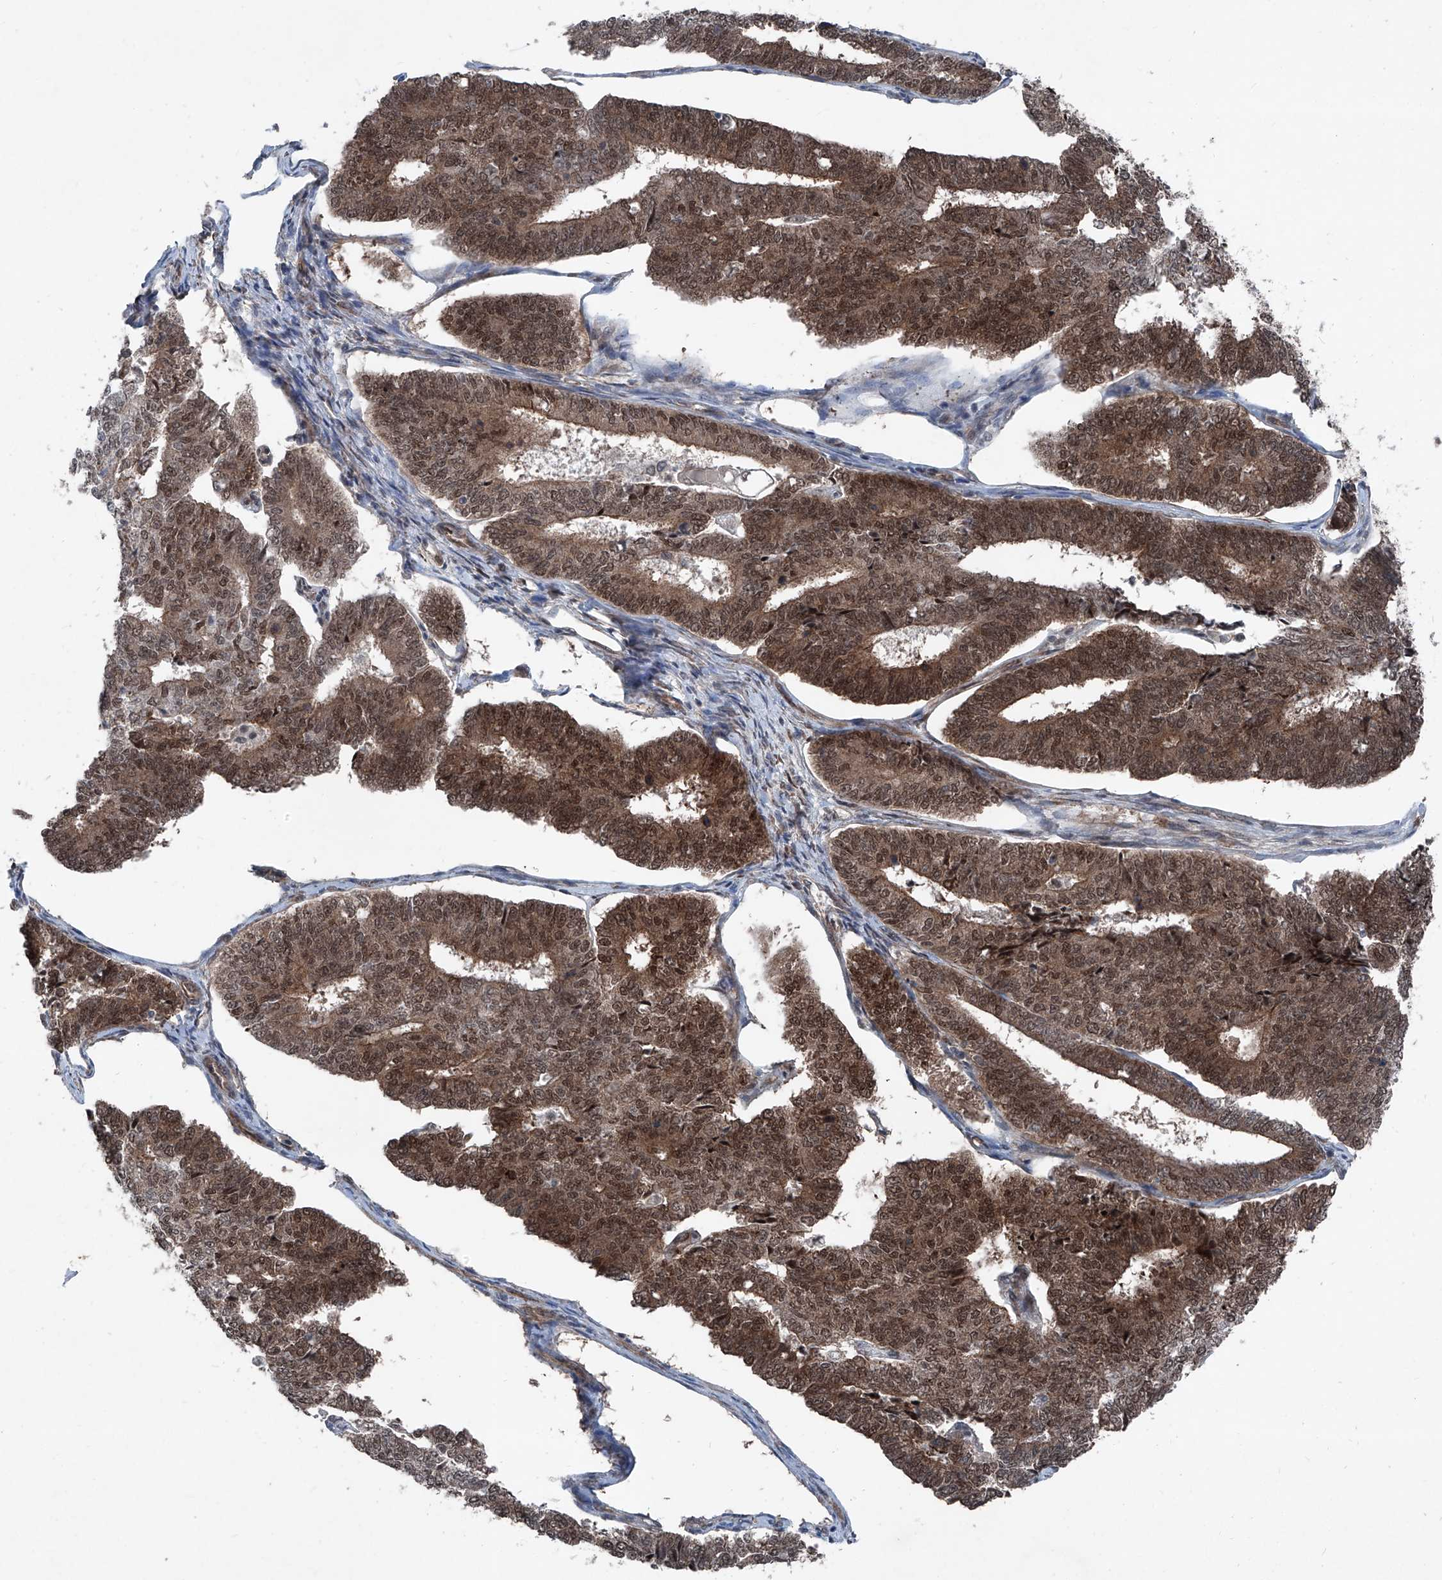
{"staining": {"intensity": "strong", "quantity": ">75%", "location": "cytoplasmic/membranous,nuclear"}, "tissue": "endometrial cancer", "cell_type": "Tumor cells", "image_type": "cancer", "snomed": [{"axis": "morphology", "description": "Adenocarcinoma, NOS"}, {"axis": "topography", "description": "Endometrium"}], "caption": "A high amount of strong cytoplasmic/membranous and nuclear positivity is seen in about >75% of tumor cells in endometrial adenocarcinoma tissue.", "gene": "COA7", "patient": {"sex": "female", "age": 70}}